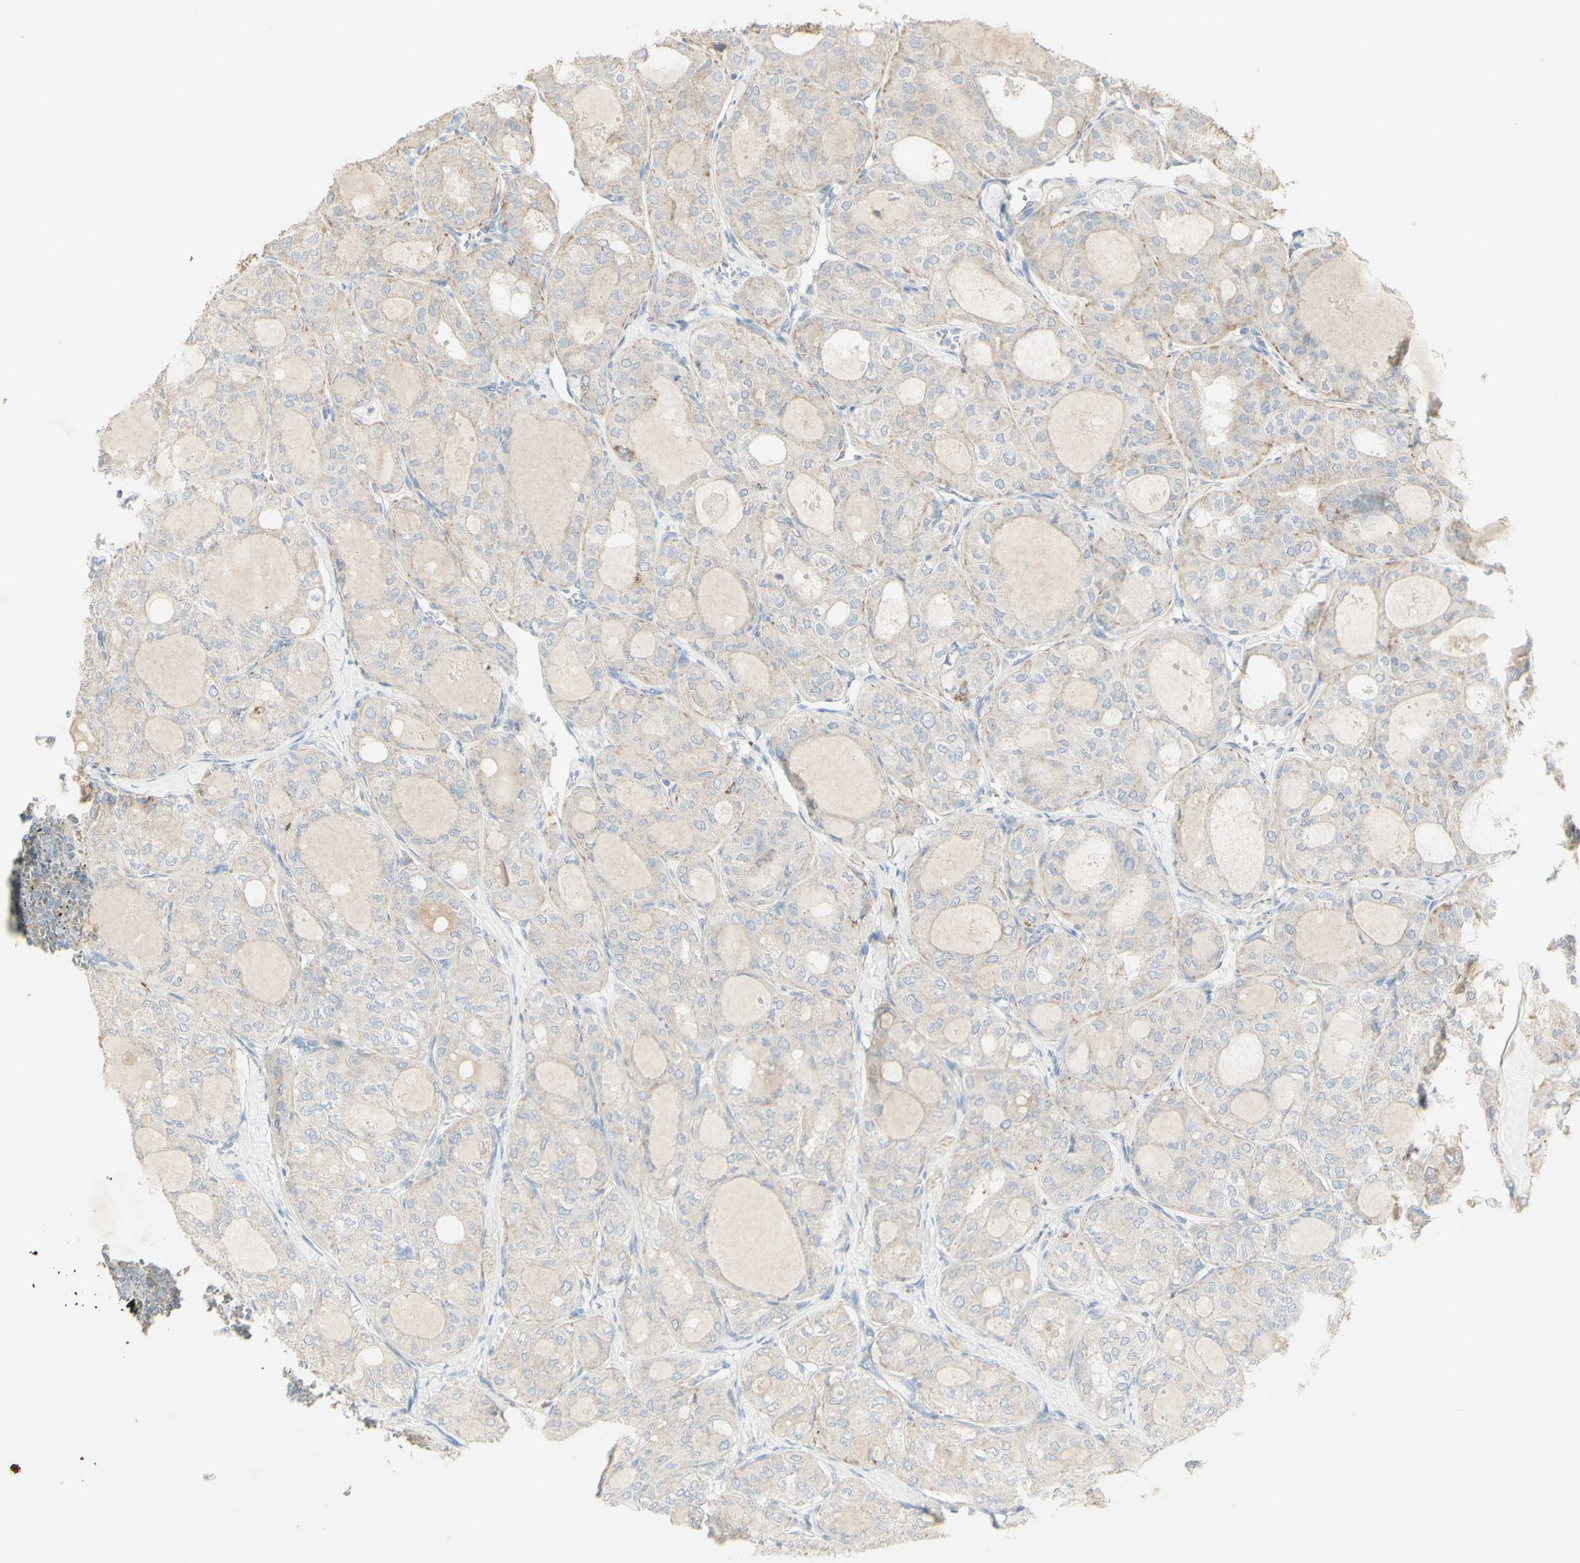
{"staining": {"intensity": "weak", "quantity": "<25%", "location": "cytoplasmic/membranous"}, "tissue": "thyroid cancer", "cell_type": "Tumor cells", "image_type": "cancer", "snomed": [{"axis": "morphology", "description": "Follicular adenoma carcinoma, NOS"}, {"axis": "topography", "description": "Thyroid gland"}], "caption": "This is an immunohistochemistry micrograph of thyroid follicular adenoma carcinoma. There is no expression in tumor cells.", "gene": "CNTNAP1", "patient": {"sex": "male", "age": 75}}